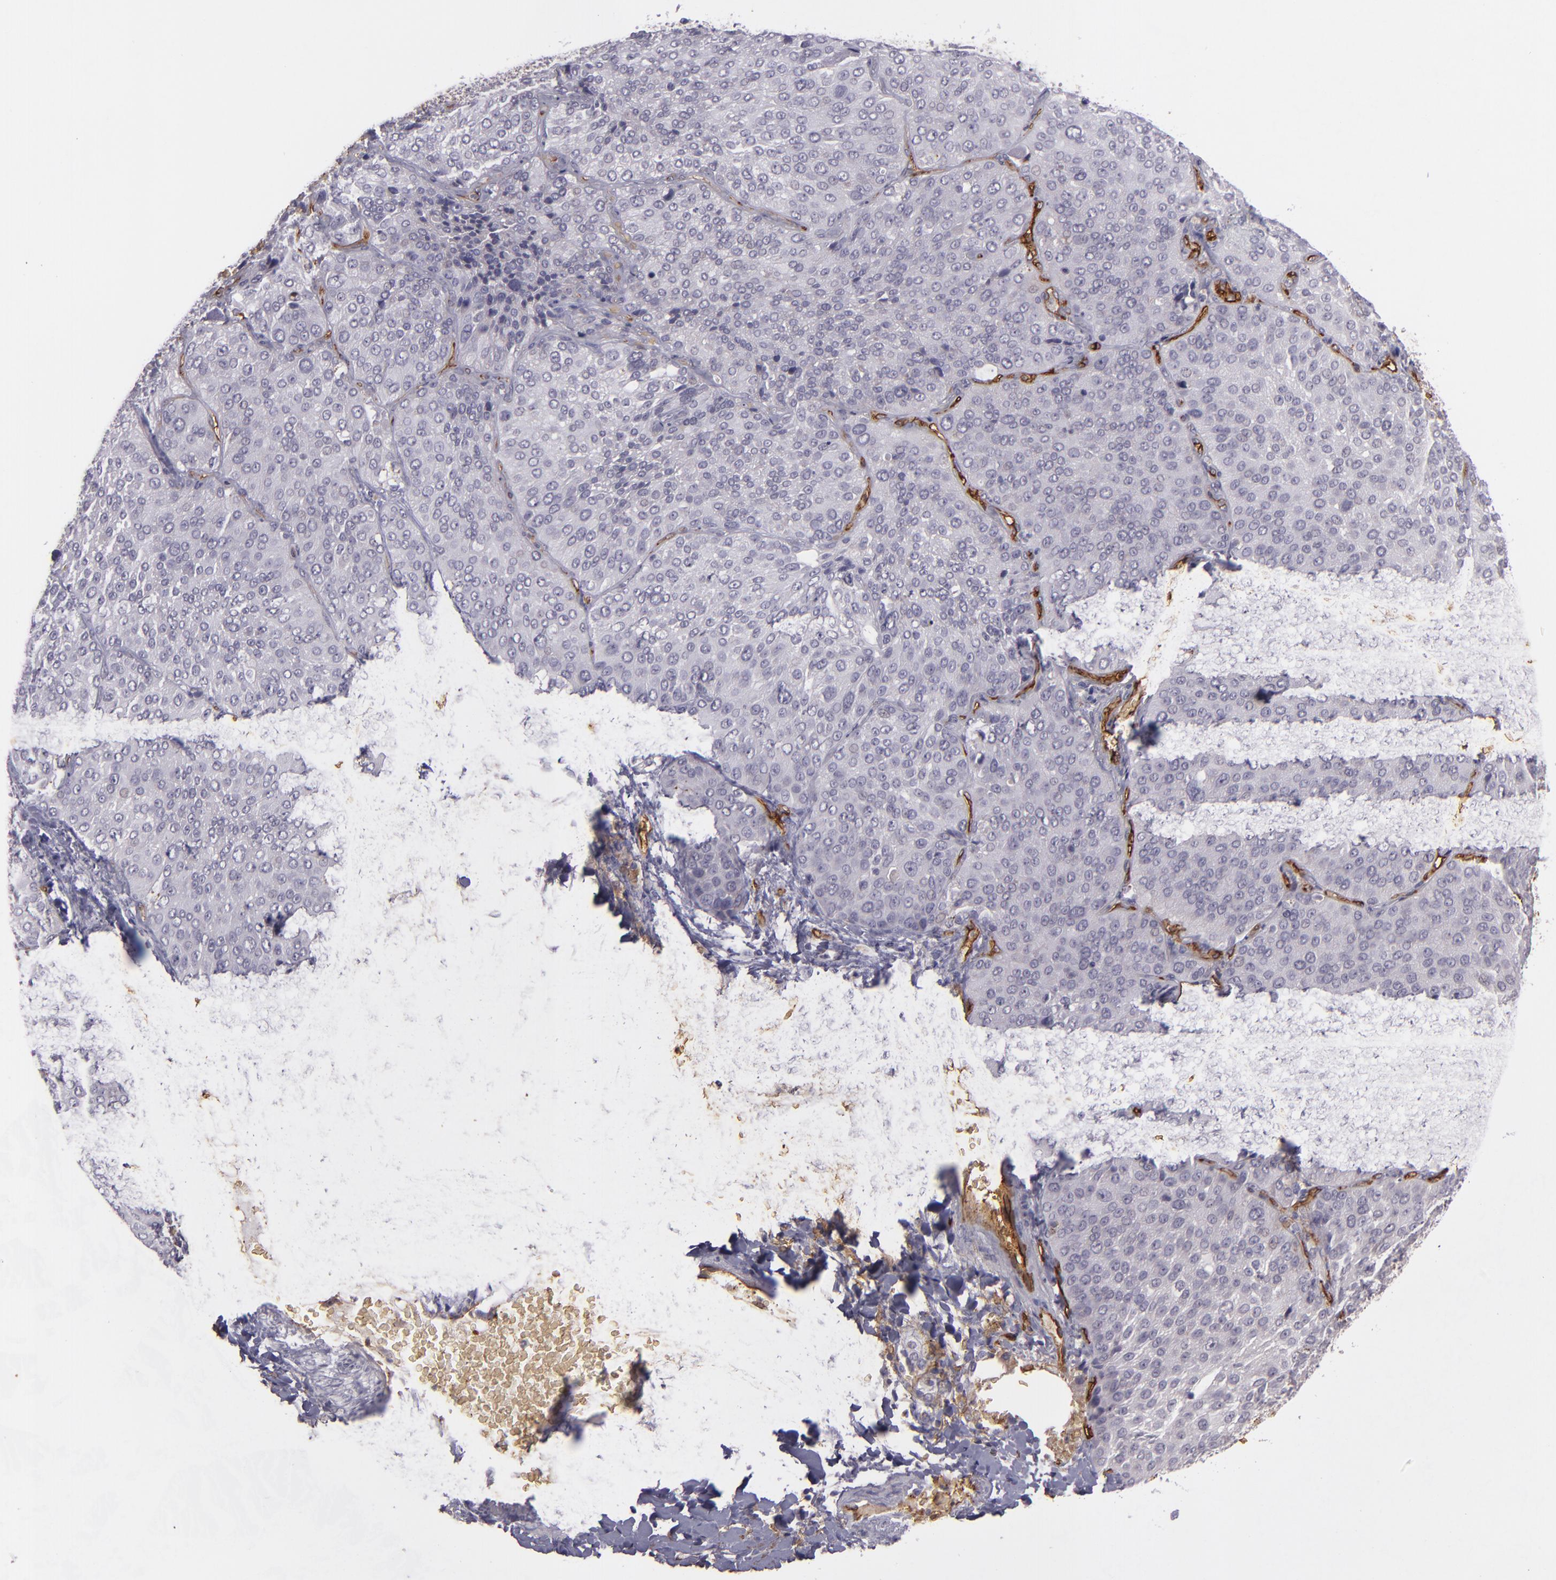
{"staining": {"intensity": "negative", "quantity": "none", "location": "none"}, "tissue": "lung cancer", "cell_type": "Tumor cells", "image_type": "cancer", "snomed": [{"axis": "morphology", "description": "Squamous cell carcinoma, NOS"}, {"axis": "topography", "description": "Lung"}], "caption": "IHC image of neoplastic tissue: lung squamous cell carcinoma stained with DAB displays no significant protein expression in tumor cells. (DAB (3,3'-diaminobenzidine) immunohistochemistry, high magnification).", "gene": "ACE", "patient": {"sex": "male", "age": 54}}